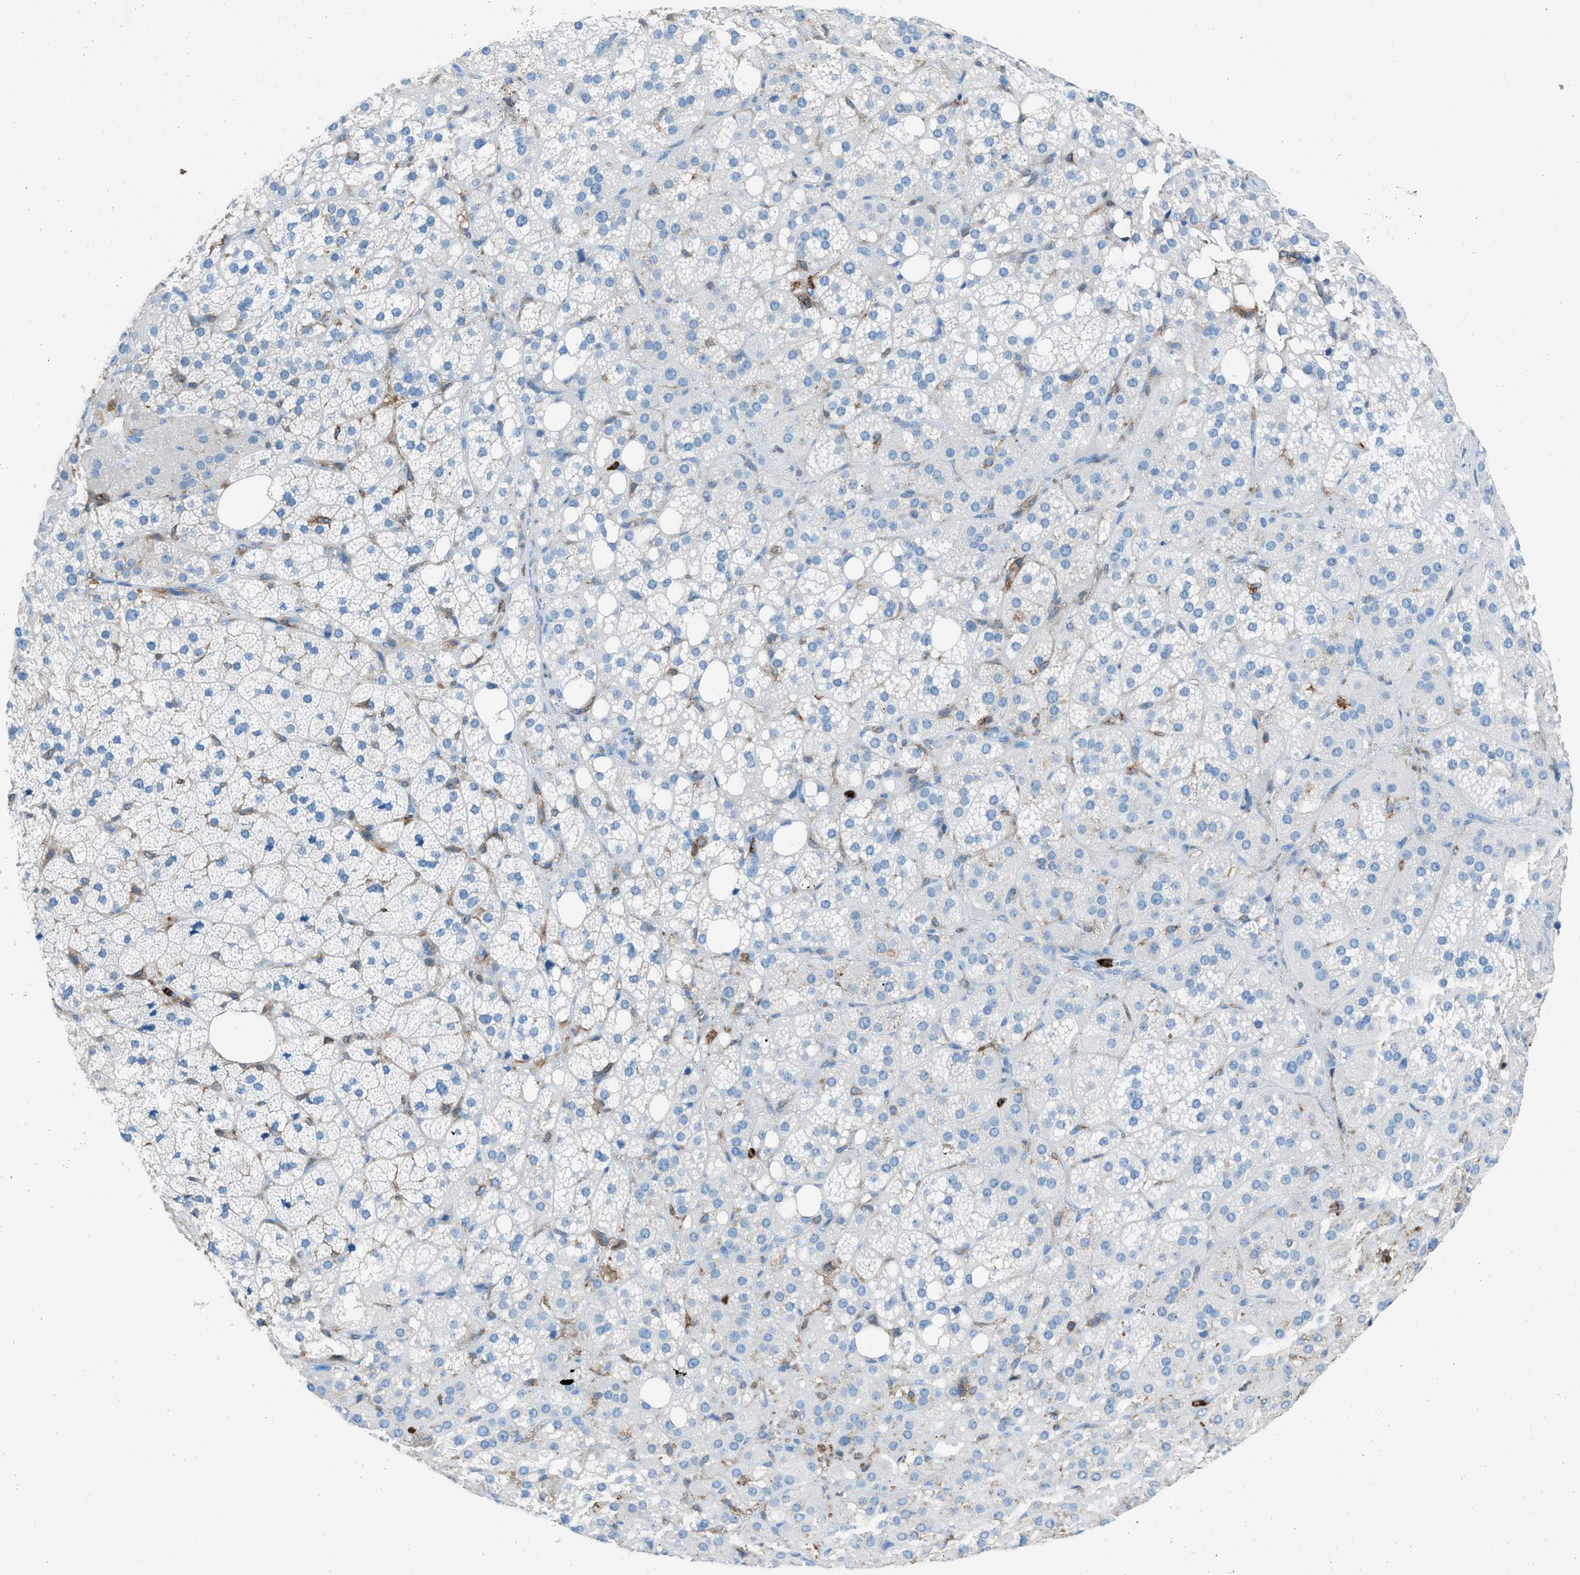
{"staining": {"intensity": "moderate", "quantity": "<25%", "location": "cytoplasmic/membranous"}, "tissue": "adrenal gland", "cell_type": "Glandular cells", "image_type": "normal", "snomed": [{"axis": "morphology", "description": "Normal tissue, NOS"}, {"axis": "topography", "description": "Adrenal gland"}], "caption": "Immunohistochemistry (IHC) histopathology image of unremarkable adrenal gland: human adrenal gland stained using IHC shows low levels of moderate protein expression localized specifically in the cytoplasmic/membranous of glandular cells, appearing as a cytoplasmic/membranous brown color.", "gene": "ITGB2", "patient": {"sex": "female", "age": 59}}